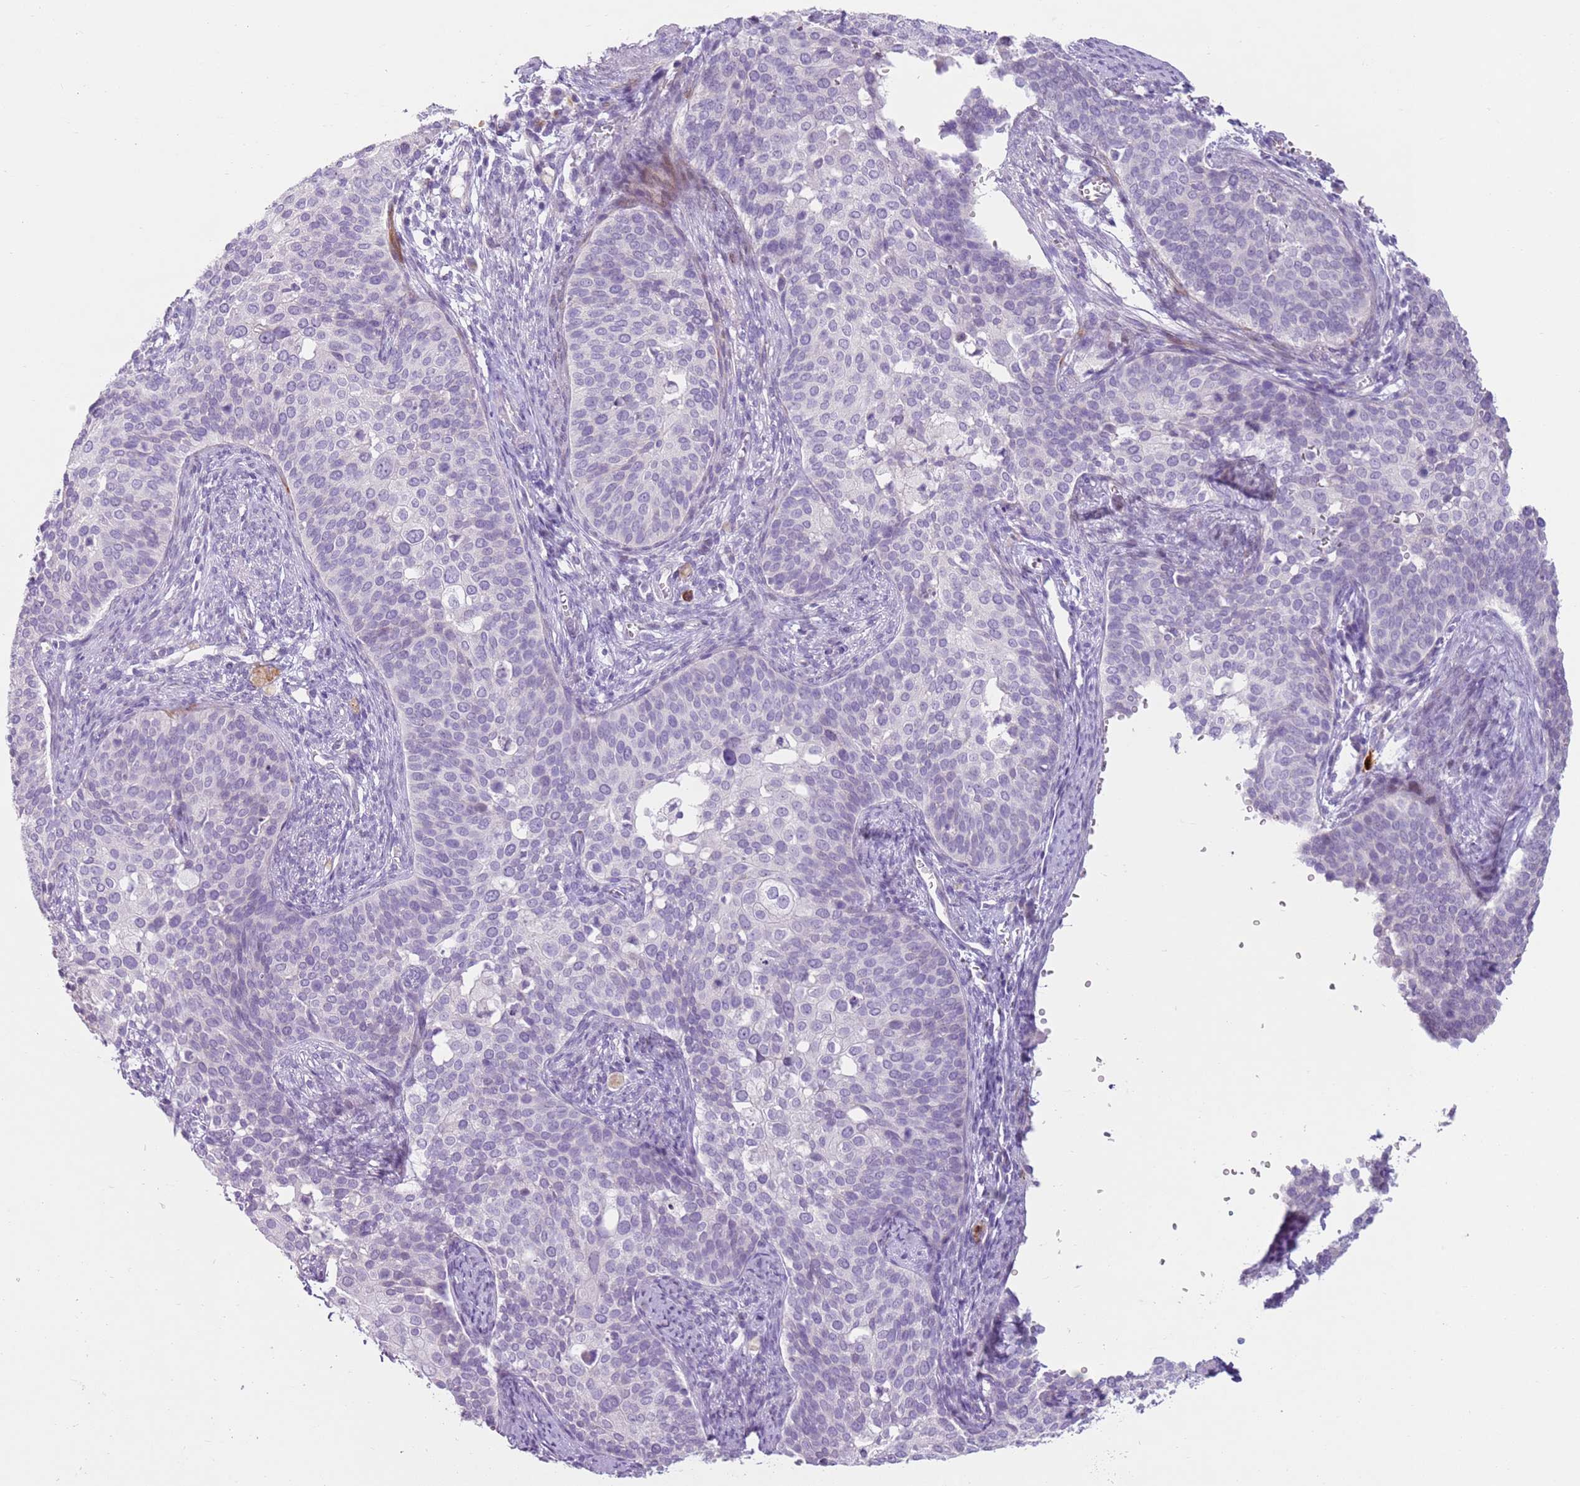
{"staining": {"intensity": "negative", "quantity": "none", "location": "none"}, "tissue": "cervical cancer", "cell_type": "Tumor cells", "image_type": "cancer", "snomed": [{"axis": "morphology", "description": "Squamous cell carcinoma, NOS"}, {"axis": "topography", "description": "Cervix"}], "caption": "Human cervical cancer stained for a protein using IHC reveals no staining in tumor cells.", "gene": "ZNF239", "patient": {"sex": "female", "age": 44}}